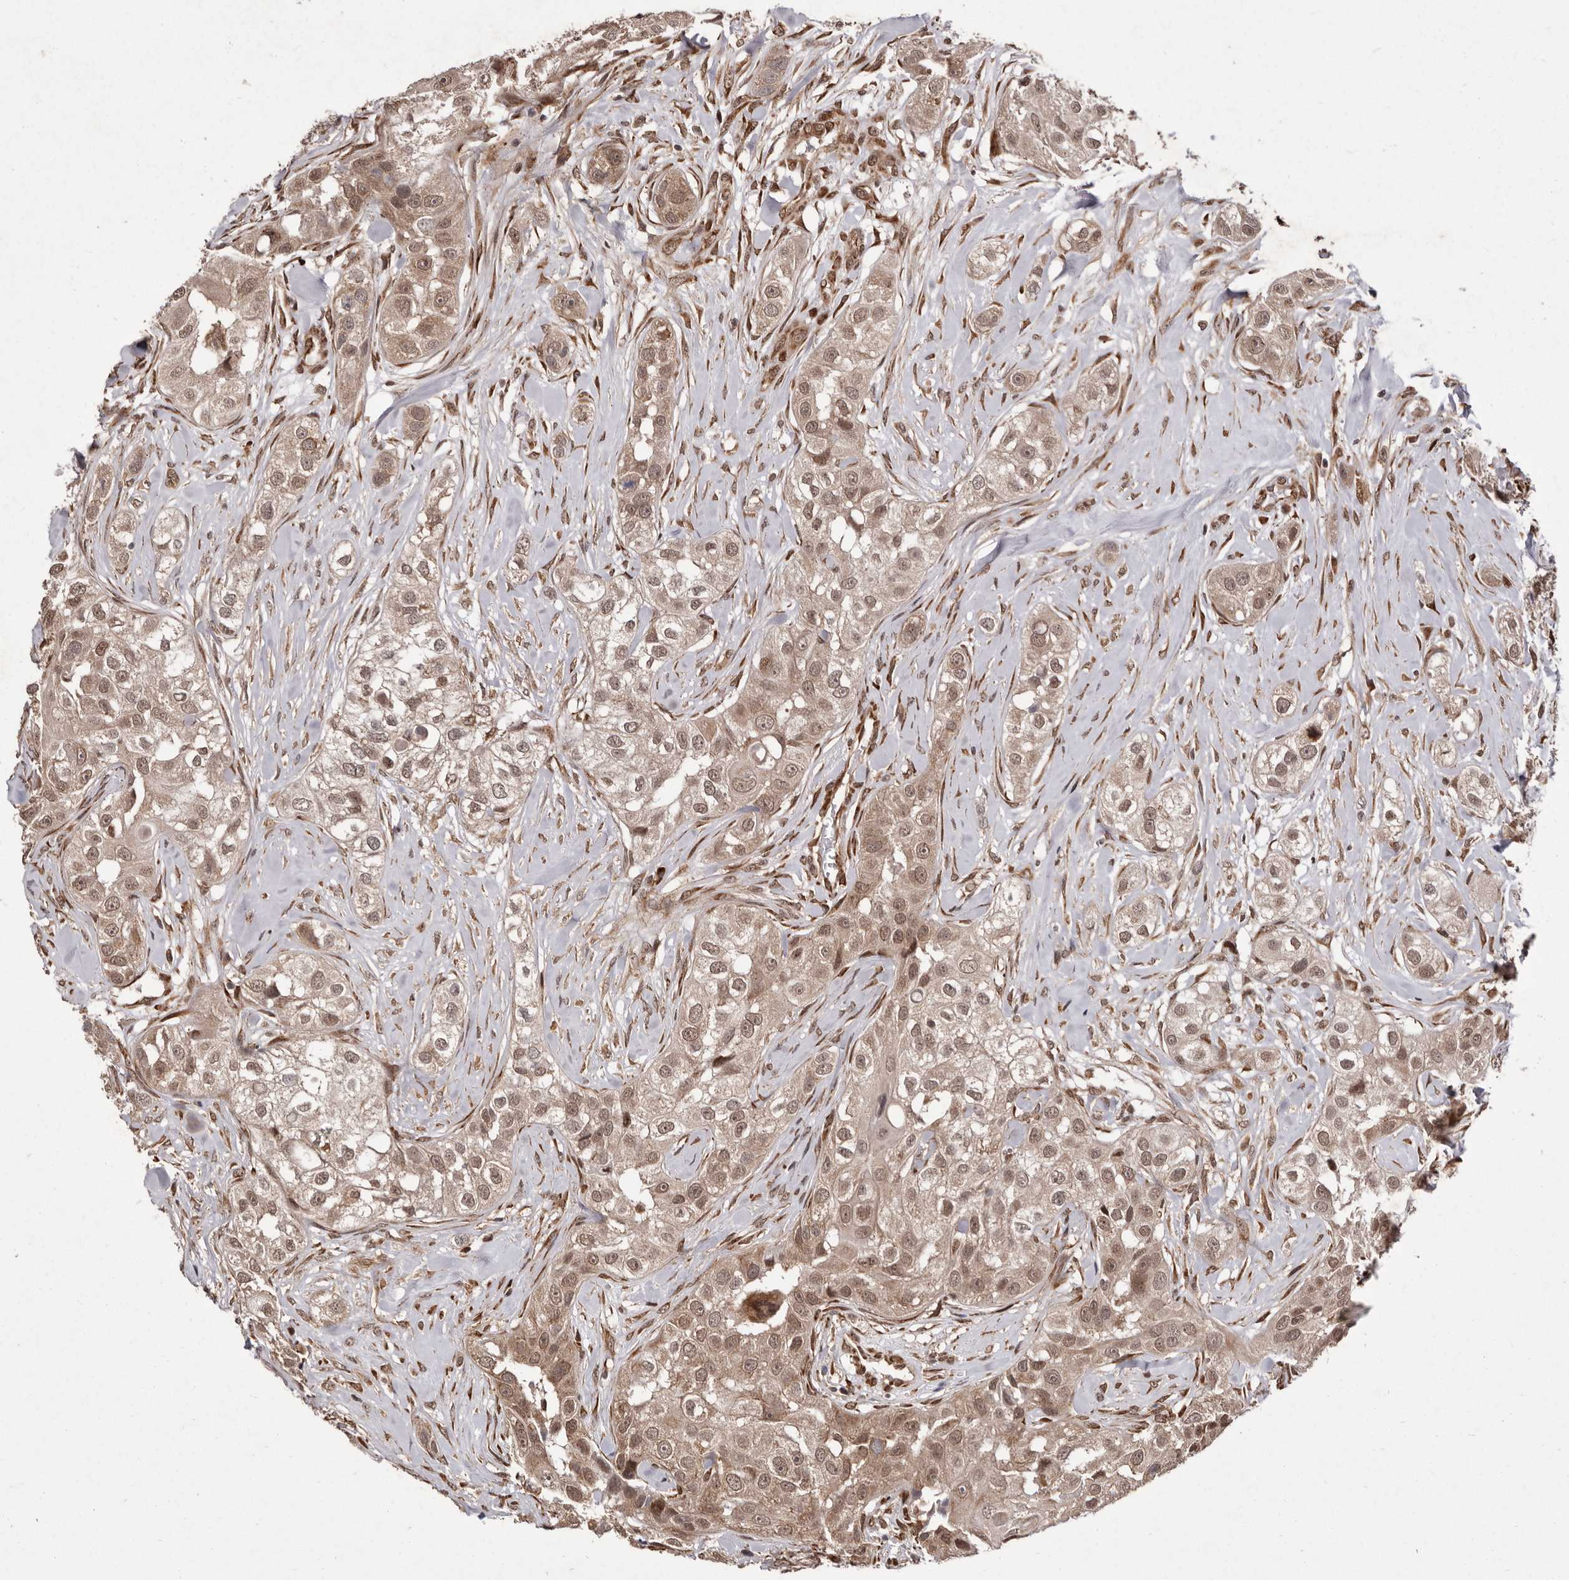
{"staining": {"intensity": "moderate", "quantity": ">75%", "location": "cytoplasmic/membranous,nuclear"}, "tissue": "head and neck cancer", "cell_type": "Tumor cells", "image_type": "cancer", "snomed": [{"axis": "morphology", "description": "Normal tissue, NOS"}, {"axis": "morphology", "description": "Squamous cell carcinoma, NOS"}, {"axis": "topography", "description": "Skeletal muscle"}, {"axis": "topography", "description": "Head-Neck"}], "caption": "Squamous cell carcinoma (head and neck) stained with immunohistochemistry reveals moderate cytoplasmic/membranous and nuclear positivity in about >75% of tumor cells.", "gene": "LRGUK", "patient": {"sex": "male", "age": 51}}